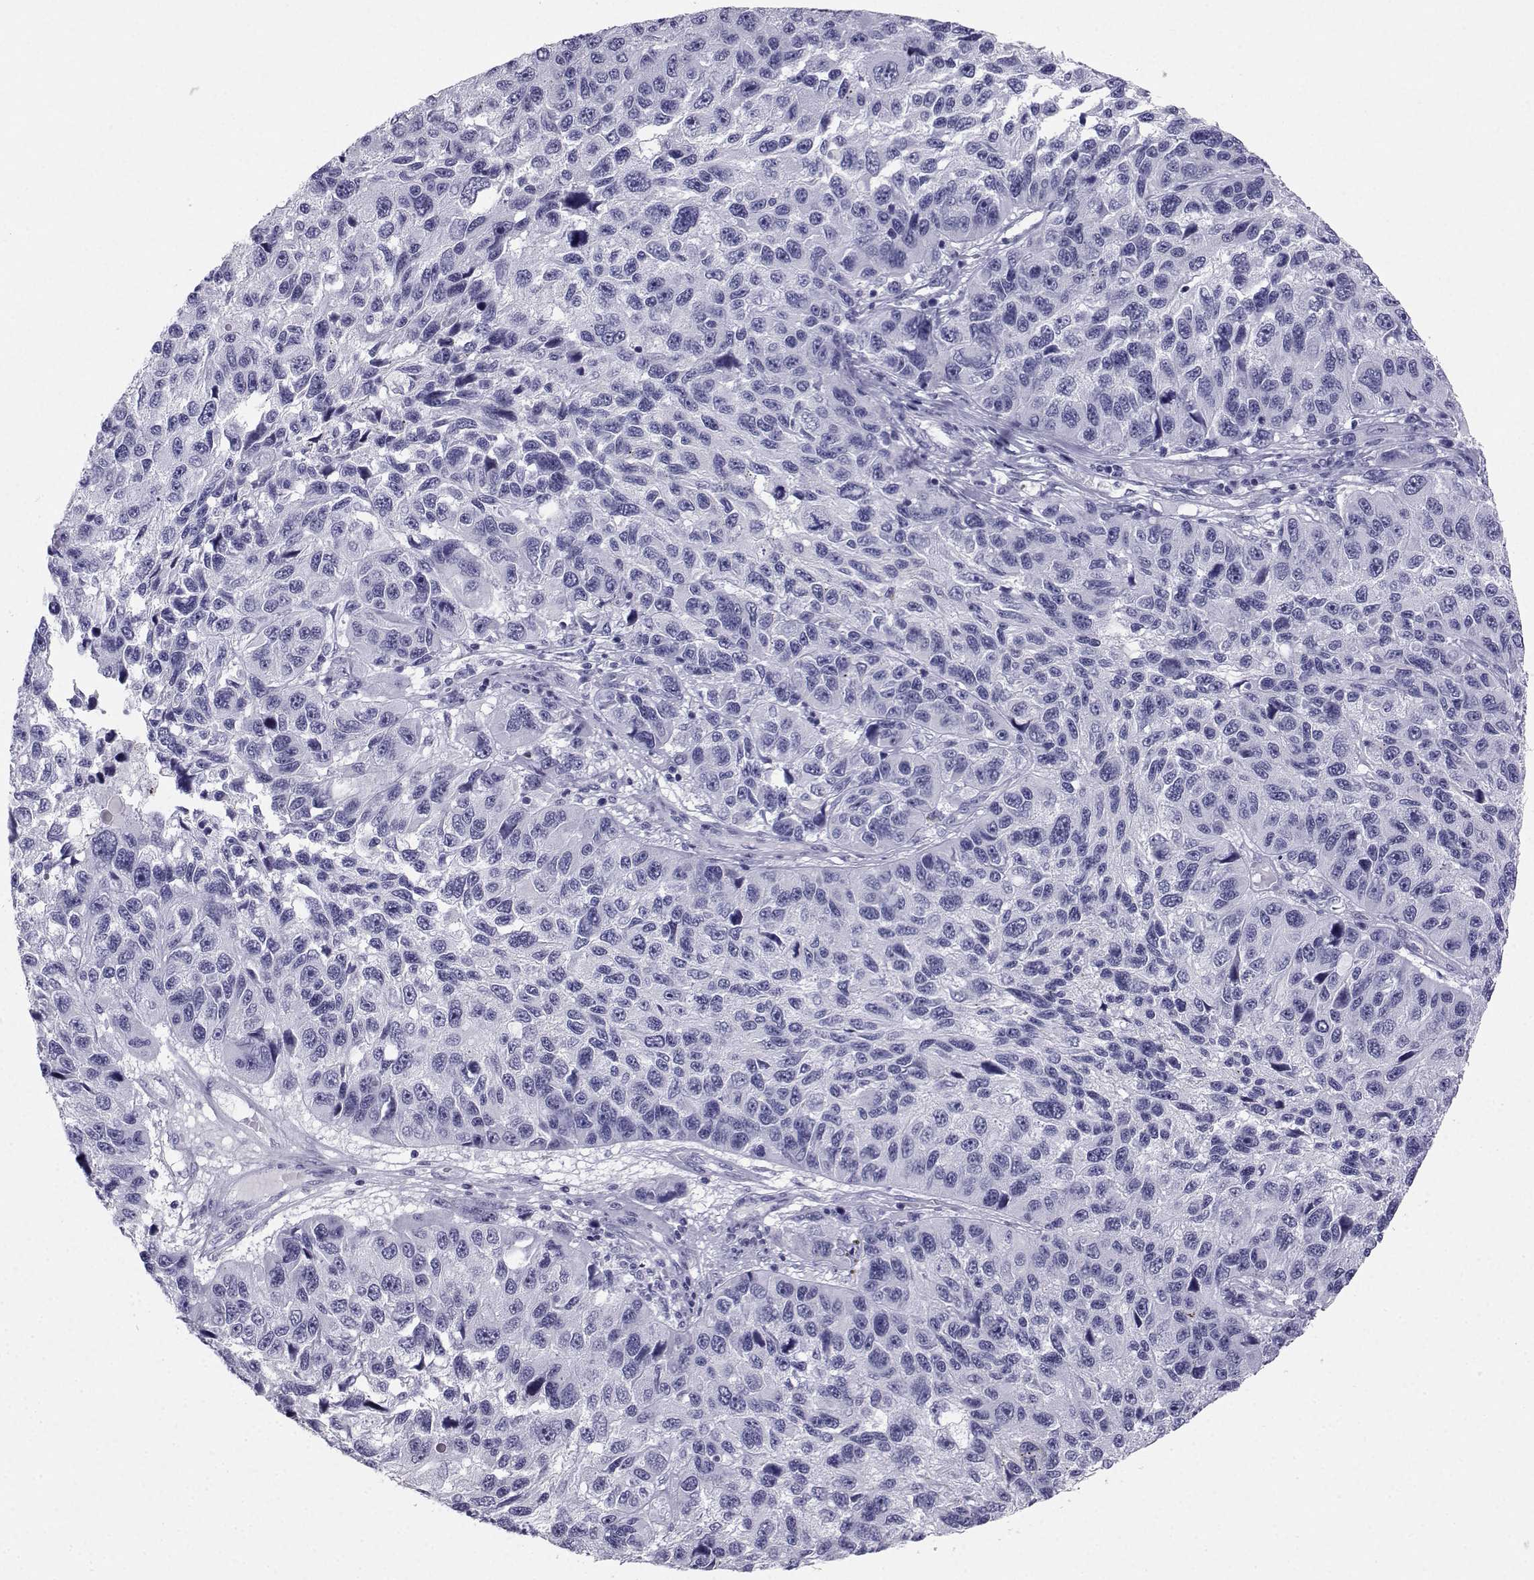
{"staining": {"intensity": "negative", "quantity": "none", "location": "none"}, "tissue": "melanoma", "cell_type": "Tumor cells", "image_type": "cancer", "snomed": [{"axis": "morphology", "description": "Malignant melanoma, NOS"}, {"axis": "topography", "description": "Skin"}], "caption": "Tumor cells show no significant protein expression in melanoma.", "gene": "SST", "patient": {"sex": "male", "age": 53}}